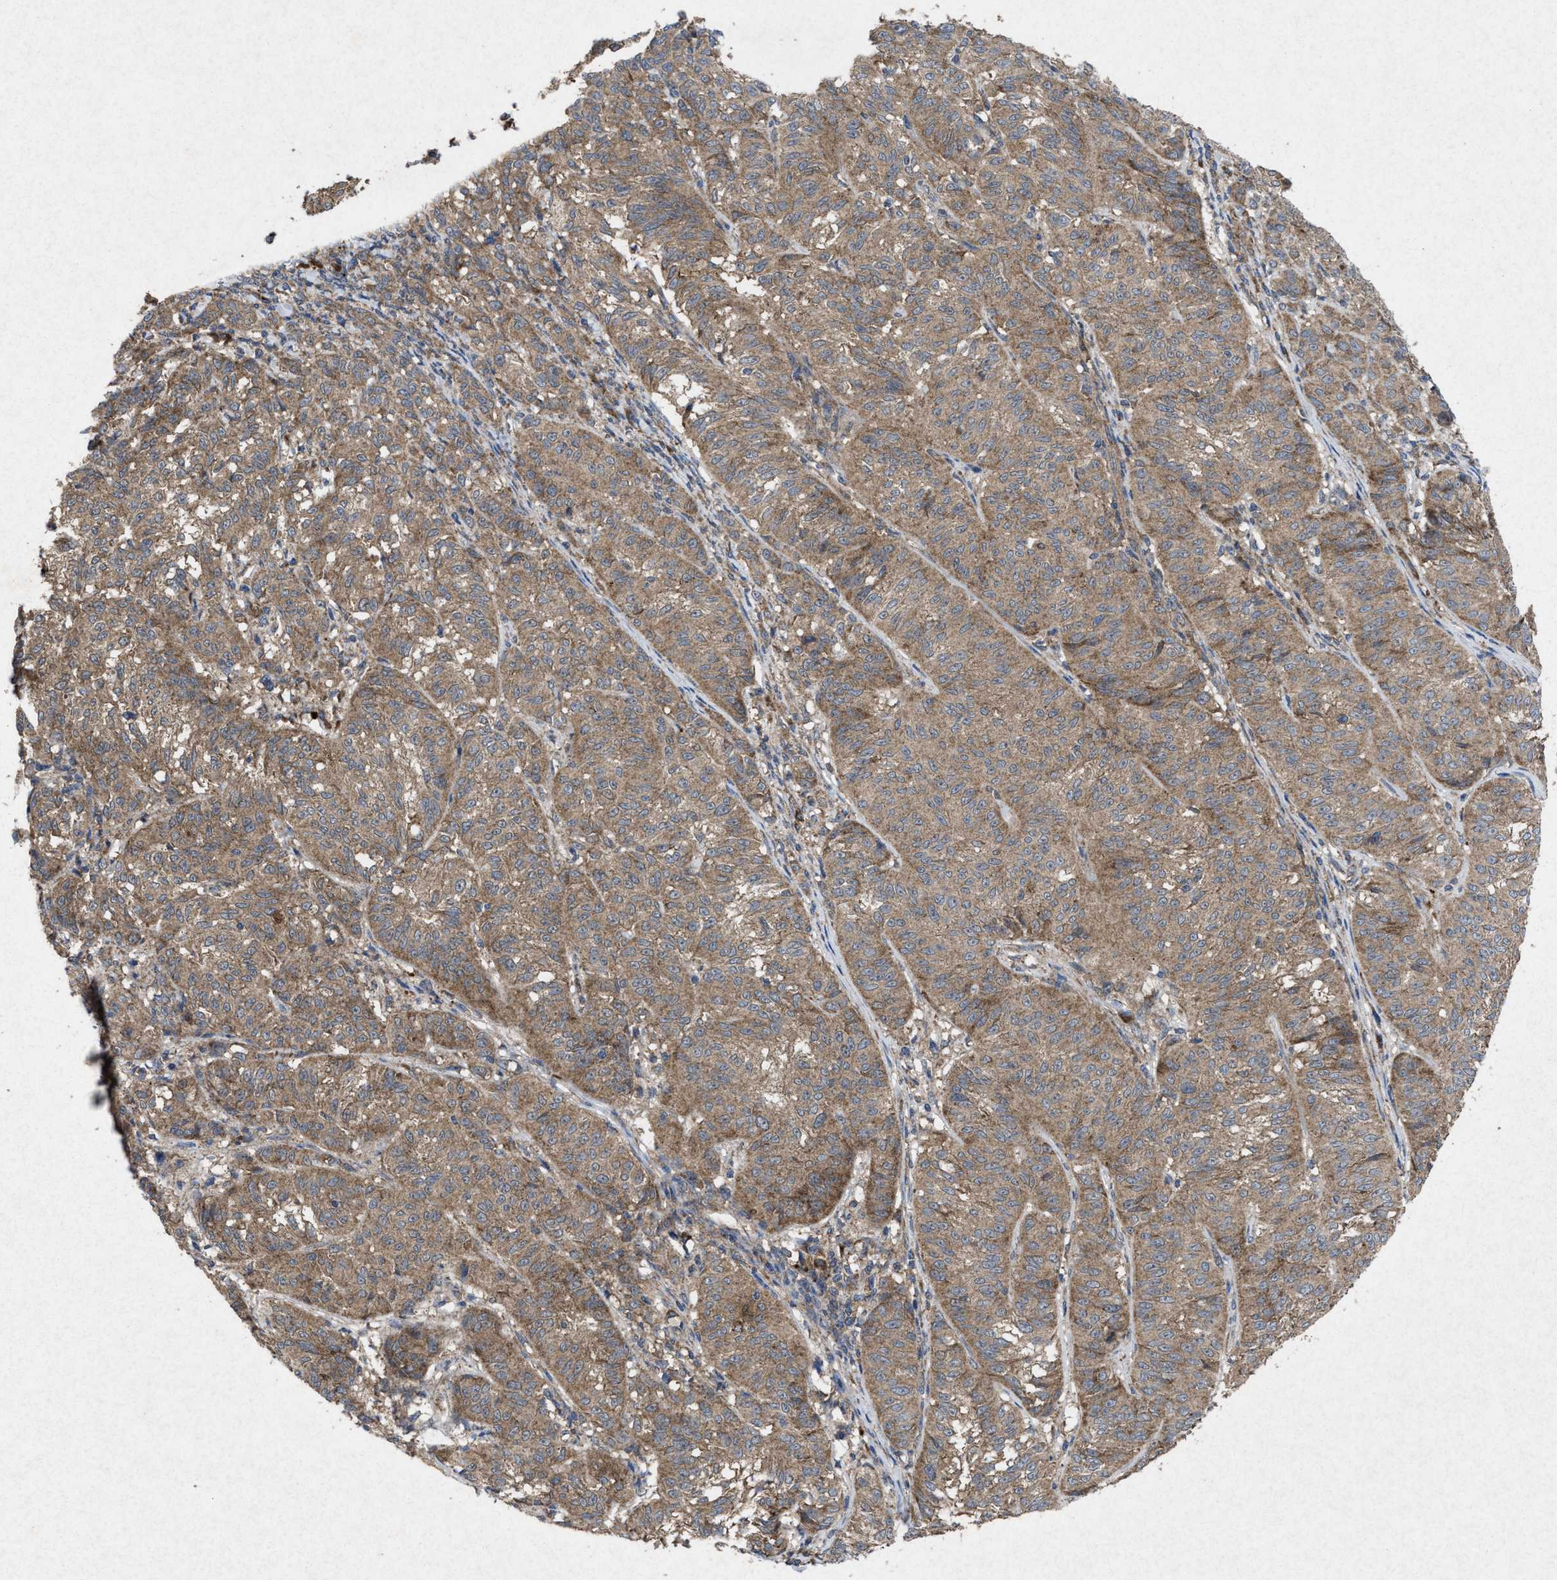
{"staining": {"intensity": "weak", "quantity": ">75%", "location": "cytoplasmic/membranous"}, "tissue": "melanoma", "cell_type": "Tumor cells", "image_type": "cancer", "snomed": [{"axis": "morphology", "description": "Malignant melanoma, NOS"}, {"axis": "topography", "description": "Skin"}], "caption": "A brown stain shows weak cytoplasmic/membranous expression of a protein in human malignant melanoma tumor cells. (IHC, brightfield microscopy, high magnification).", "gene": "MSI2", "patient": {"sex": "female", "age": 72}}